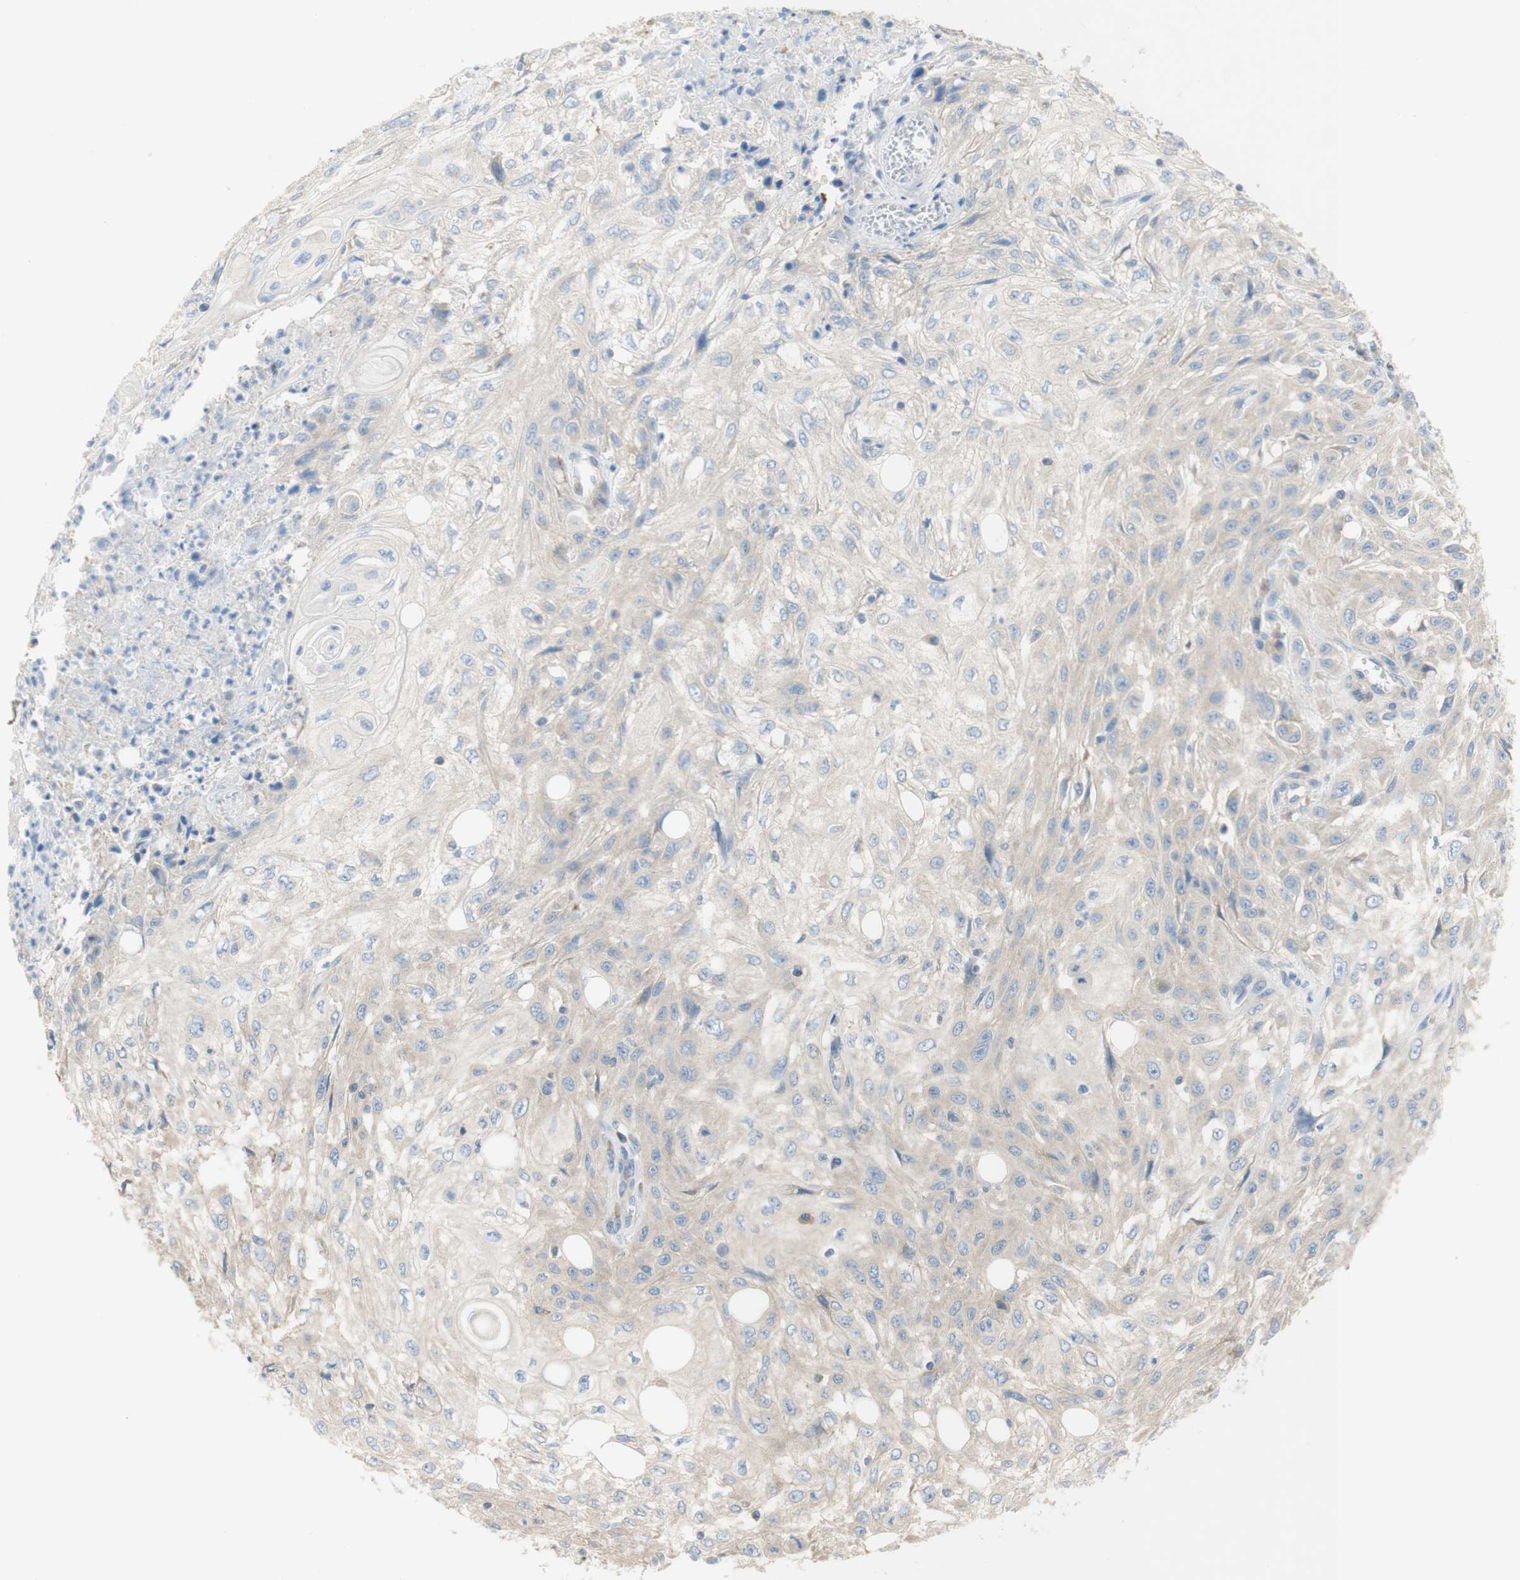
{"staining": {"intensity": "weak", "quantity": ">75%", "location": "cytoplasmic/membranous"}, "tissue": "skin cancer", "cell_type": "Tumor cells", "image_type": "cancer", "snomed": [{"axis": "morphology", "description": "Squamous cell carcinoma, NOS"}, {"axis": "topography", "description": "Skin"}], "caption": "This photomicrograph displays immunohistochemistry (IHC) staining of human skin cancer (squamous cell carcinoma), with low weak cytoplasmic/membranous expression in approximately >75% of tumor cells.", "gene": "ATP2B1", "patient": {"sex": "male", "age": 75}}